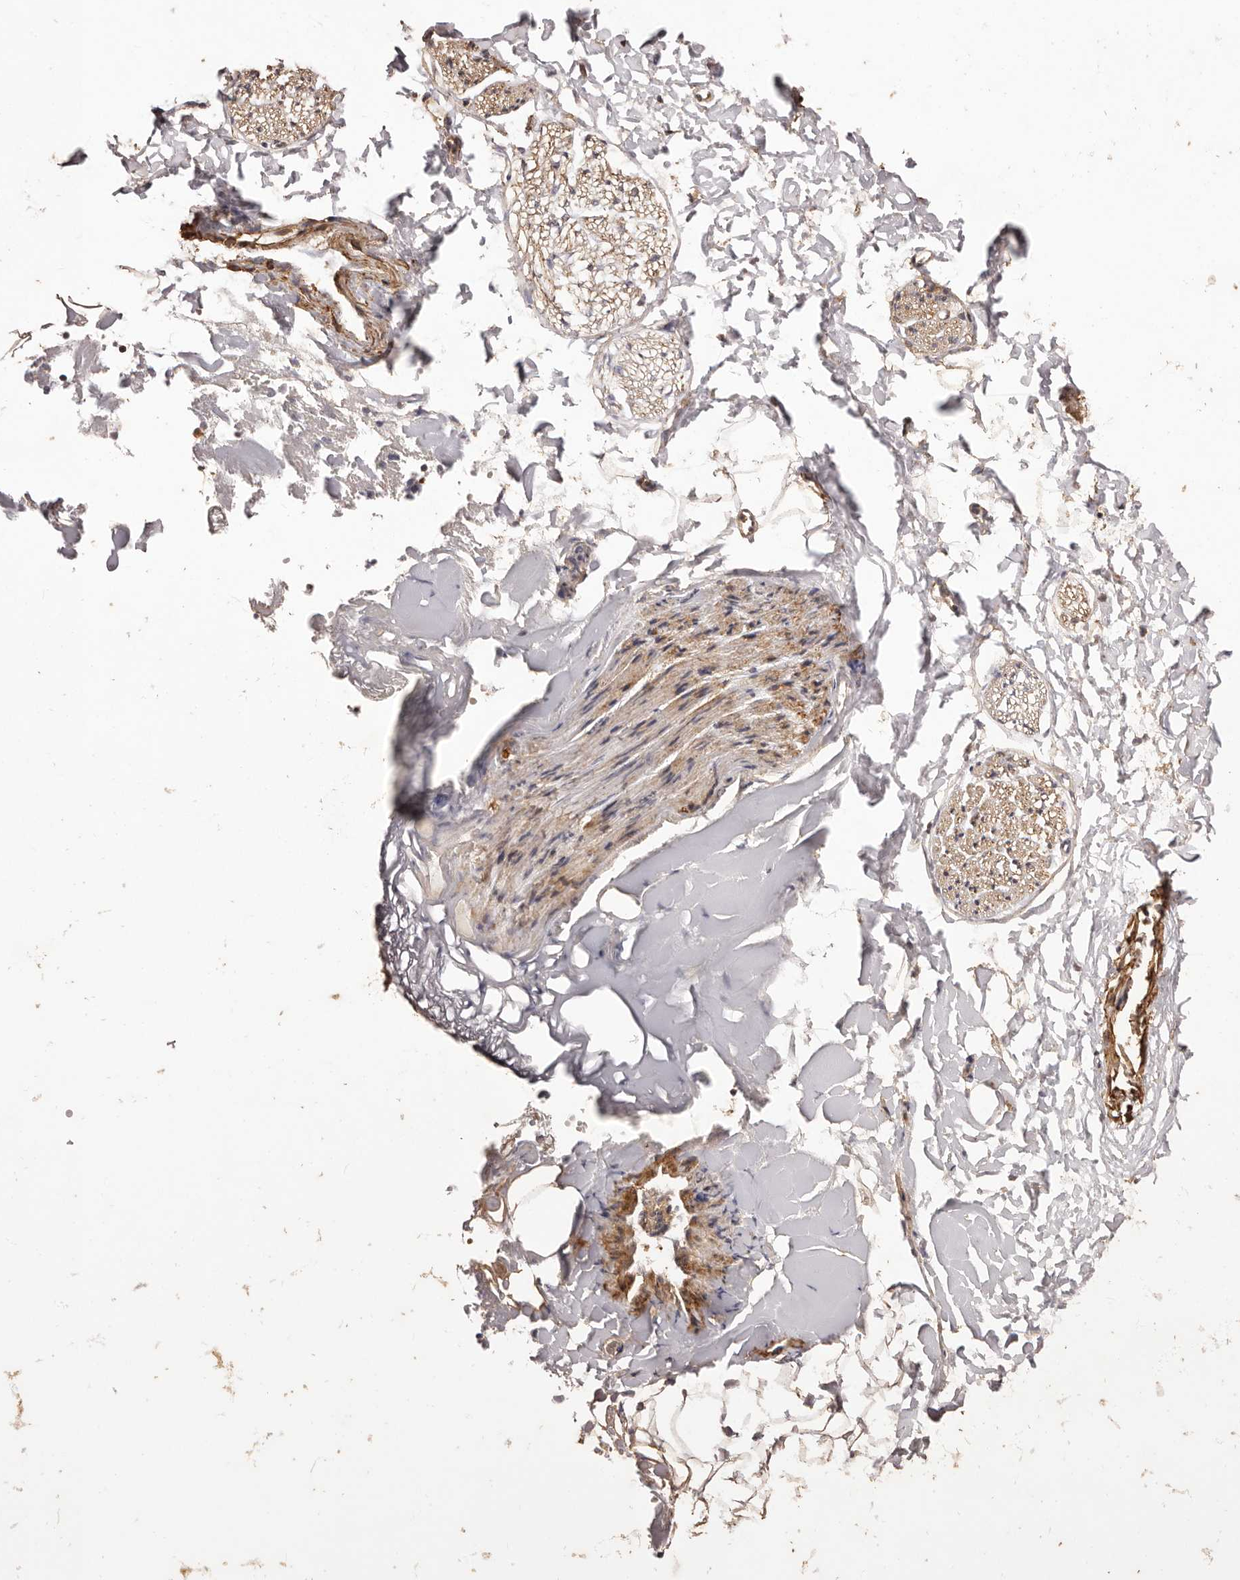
{"staining": {"intensity": "strong", "quantity": ">75%", "location": "cytoplasmic/membranous,nuclear"}, "tissue": "adipose tissue", "cell_type": "Adipocytes", "image_type": "normal", "snomed": [{"axis": "morphology", "description": "Normal tissue, NOS"}, {"axis": "morphology", "description": "Adenocarcinoma, NOS"}, {"axis": "topography", "description": "Smooth muscle"}, {"axis": "topography", "description": "Colon"}], "caption": "Immunohistochemistry (IHC) micrograph of normal adipose tissue stained for a protein (brown), which reveals high levels of strong cytoplasmic/membranous,nuclear staining in approximately >75% of adipocytes.", "gene": "UBR2", "patient": {"sex": "male", "age": 14}}